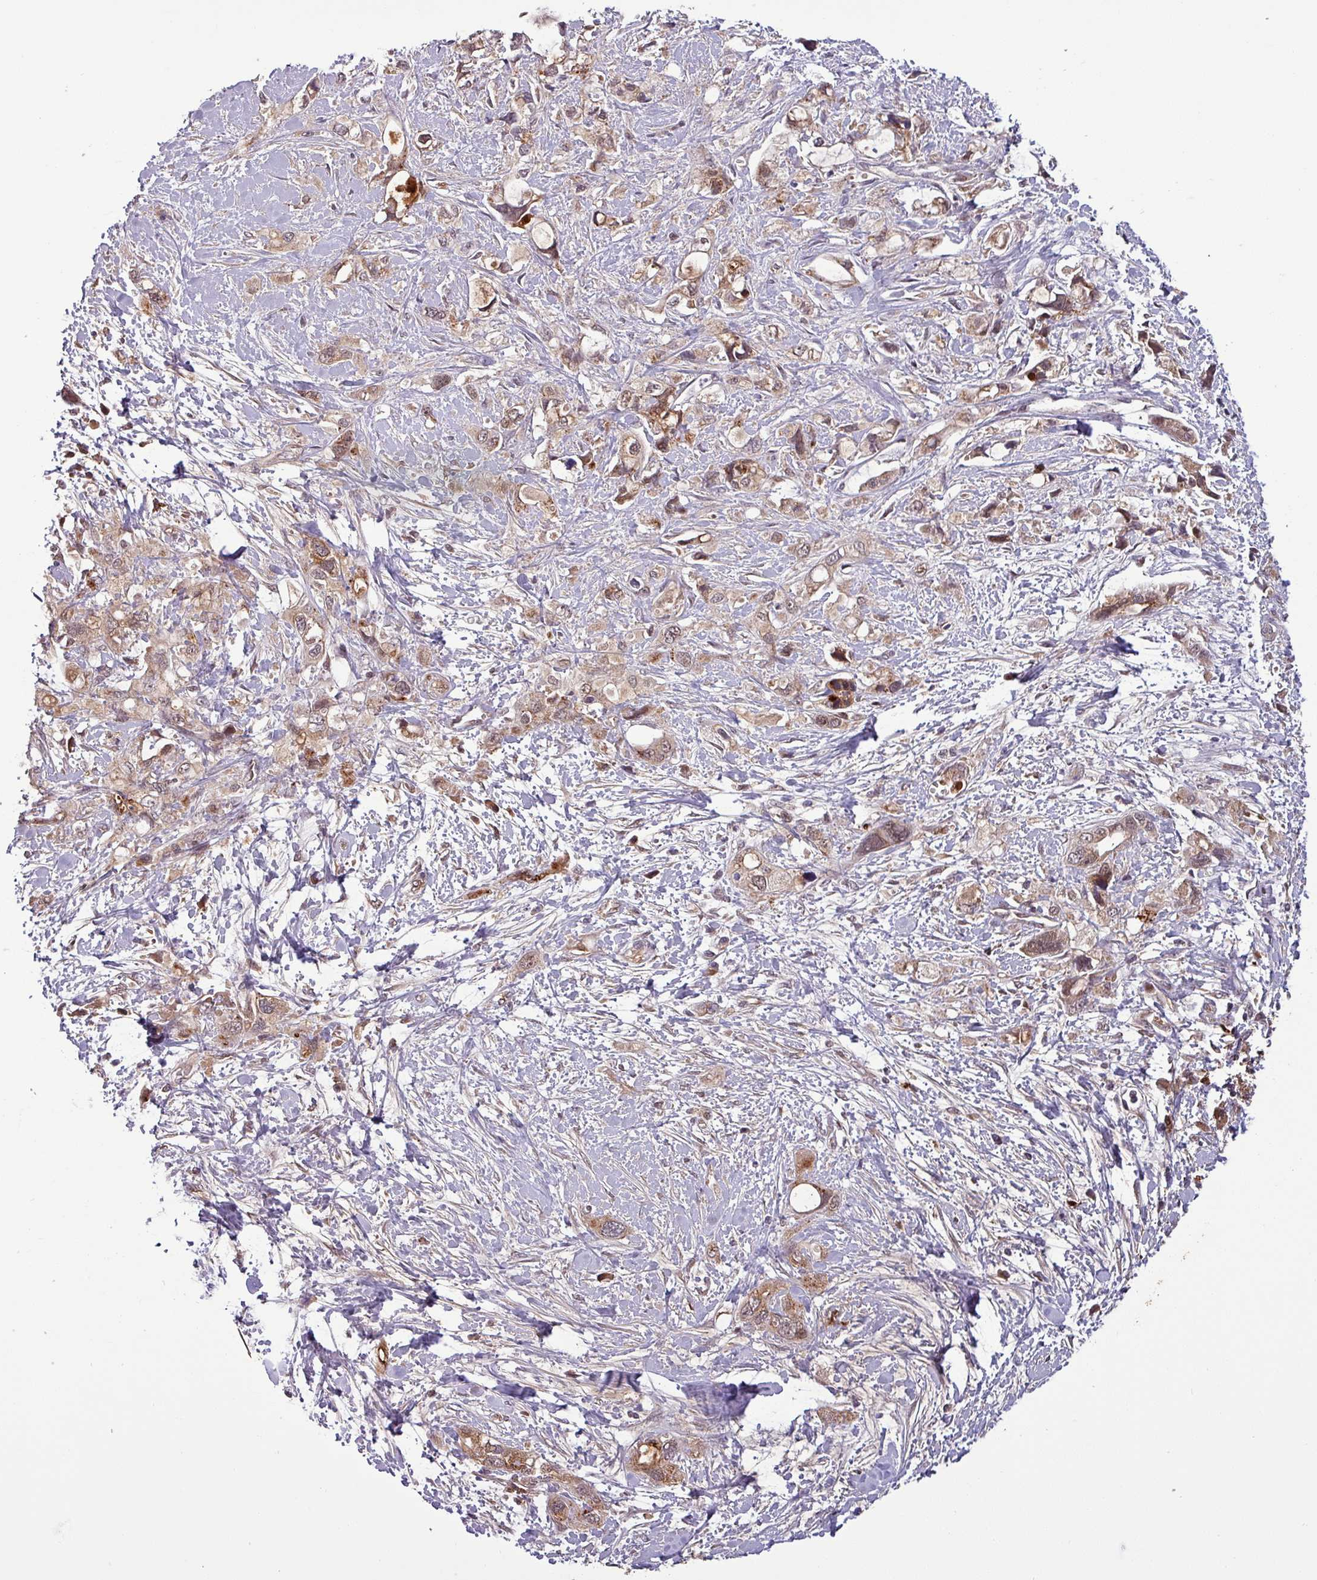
{"staining": {"intensity": "moderate", "quantity": ">75%", "location": "cytoplasmic/membranous,nuclear"}, "tissue": "pancreatic cancer", "cell_type": "Tumor cells", "image_type": "cancer", "snomed": [{"axis": "morphology", "description": "Adenocarcinoma, NOS"}, {"axis": "topography", "description": "Pancreas"}], "caption": "Moderate cytoplasmic/membranous and nuclear staining for a protein is present in approximately >75% of tumor cells of adenocarcinoma (pancreatic) using IHC.", "gene": "PUS1", "patient": {"sex": "female", "age": 56}}